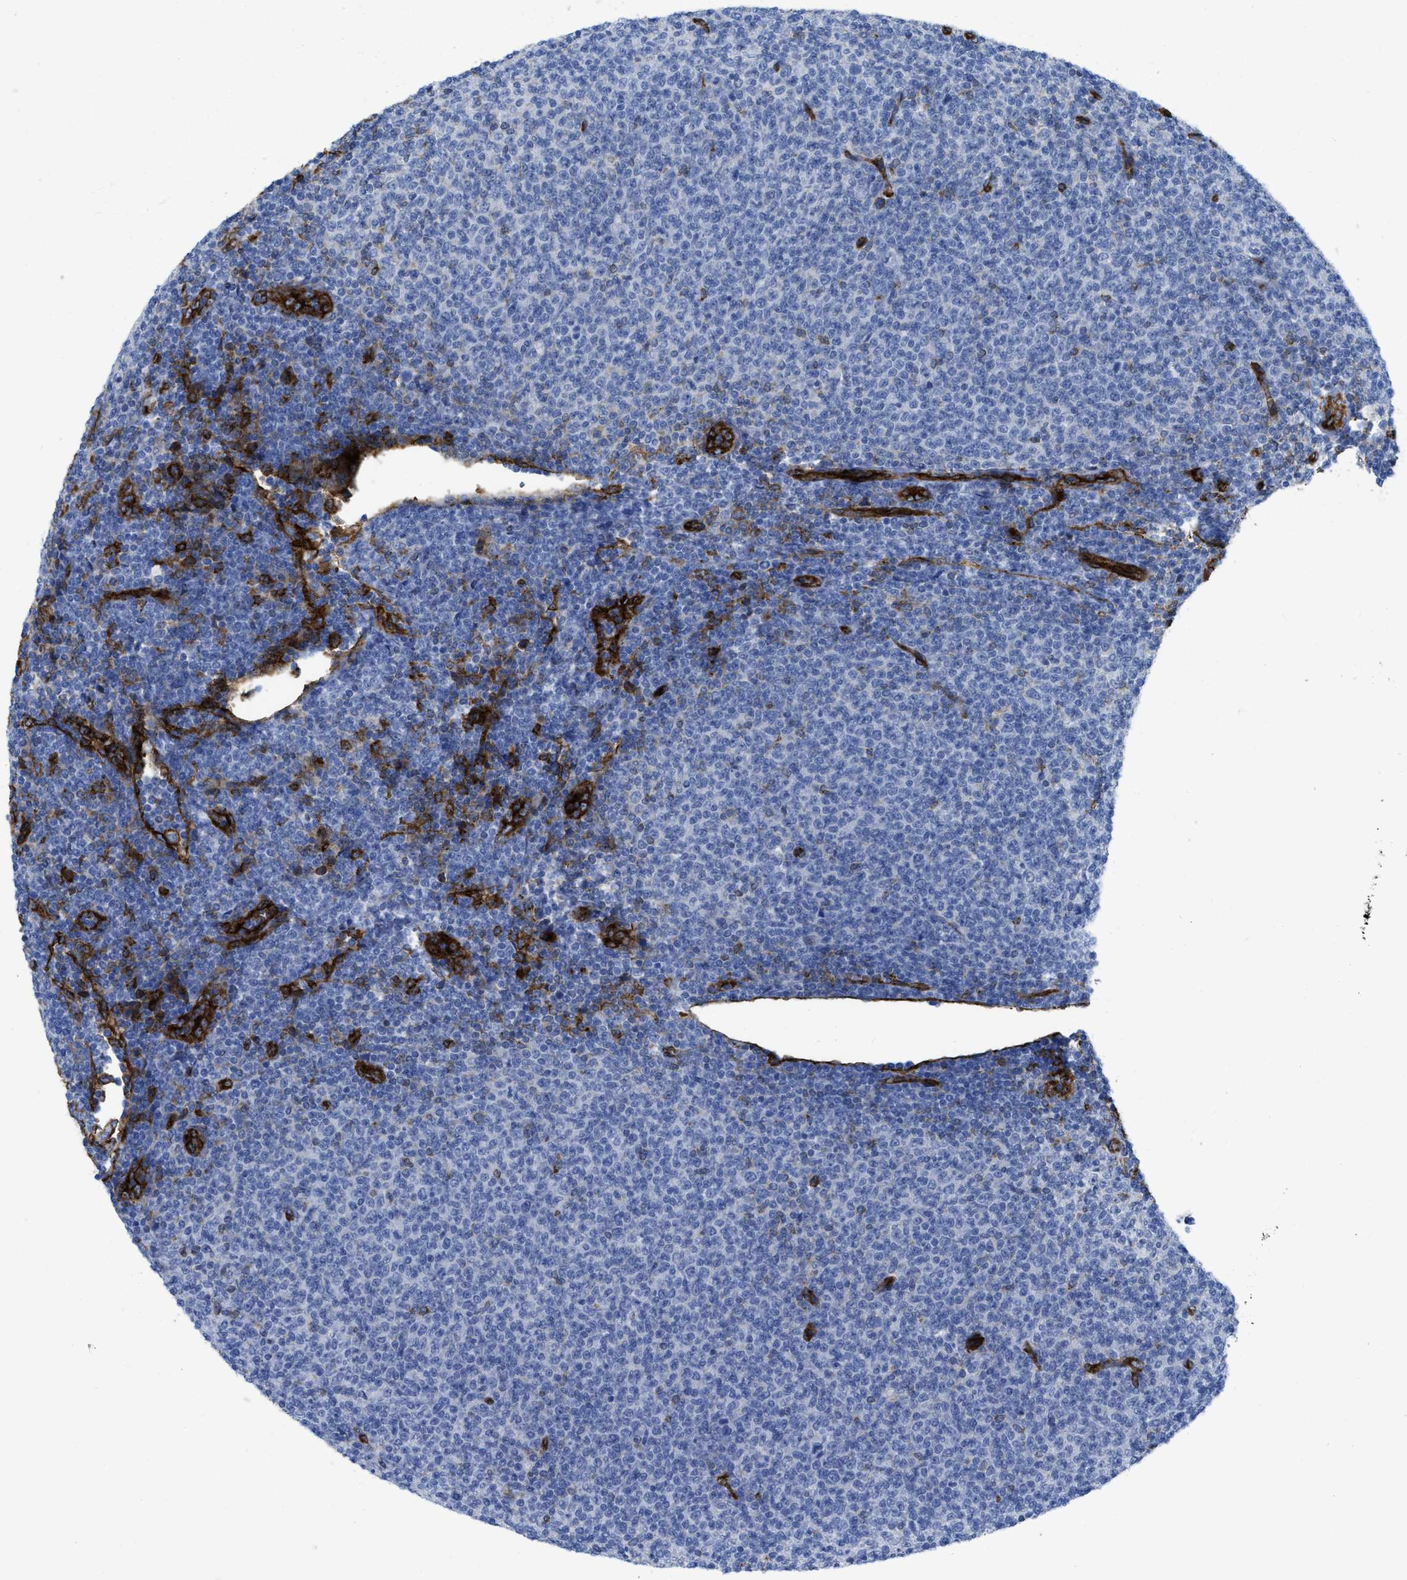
{"staining": {"intensity": "negative", "quantity": "none", "location": "none"}, "tissue": "lymphoma", "cell_type": "Tumor cells", "image_type": "cancer", "snomed": [{"axis": "morphology", "description": "Malignant lymphoma, non-Hodgkin's type, Low grade"}, {"axis": "topography", "description": "Lymph node"}], "caption": "The image exhibits no significant staining in tumor cells of malignant lymphoma, non-Hodgkin's type (low-grade). (DAB (3,3'-diaminobenzidine) immunohistochemistry, high magnification).", "gene": "HIP1", "patient": {"sex": "male", "age": 66}}